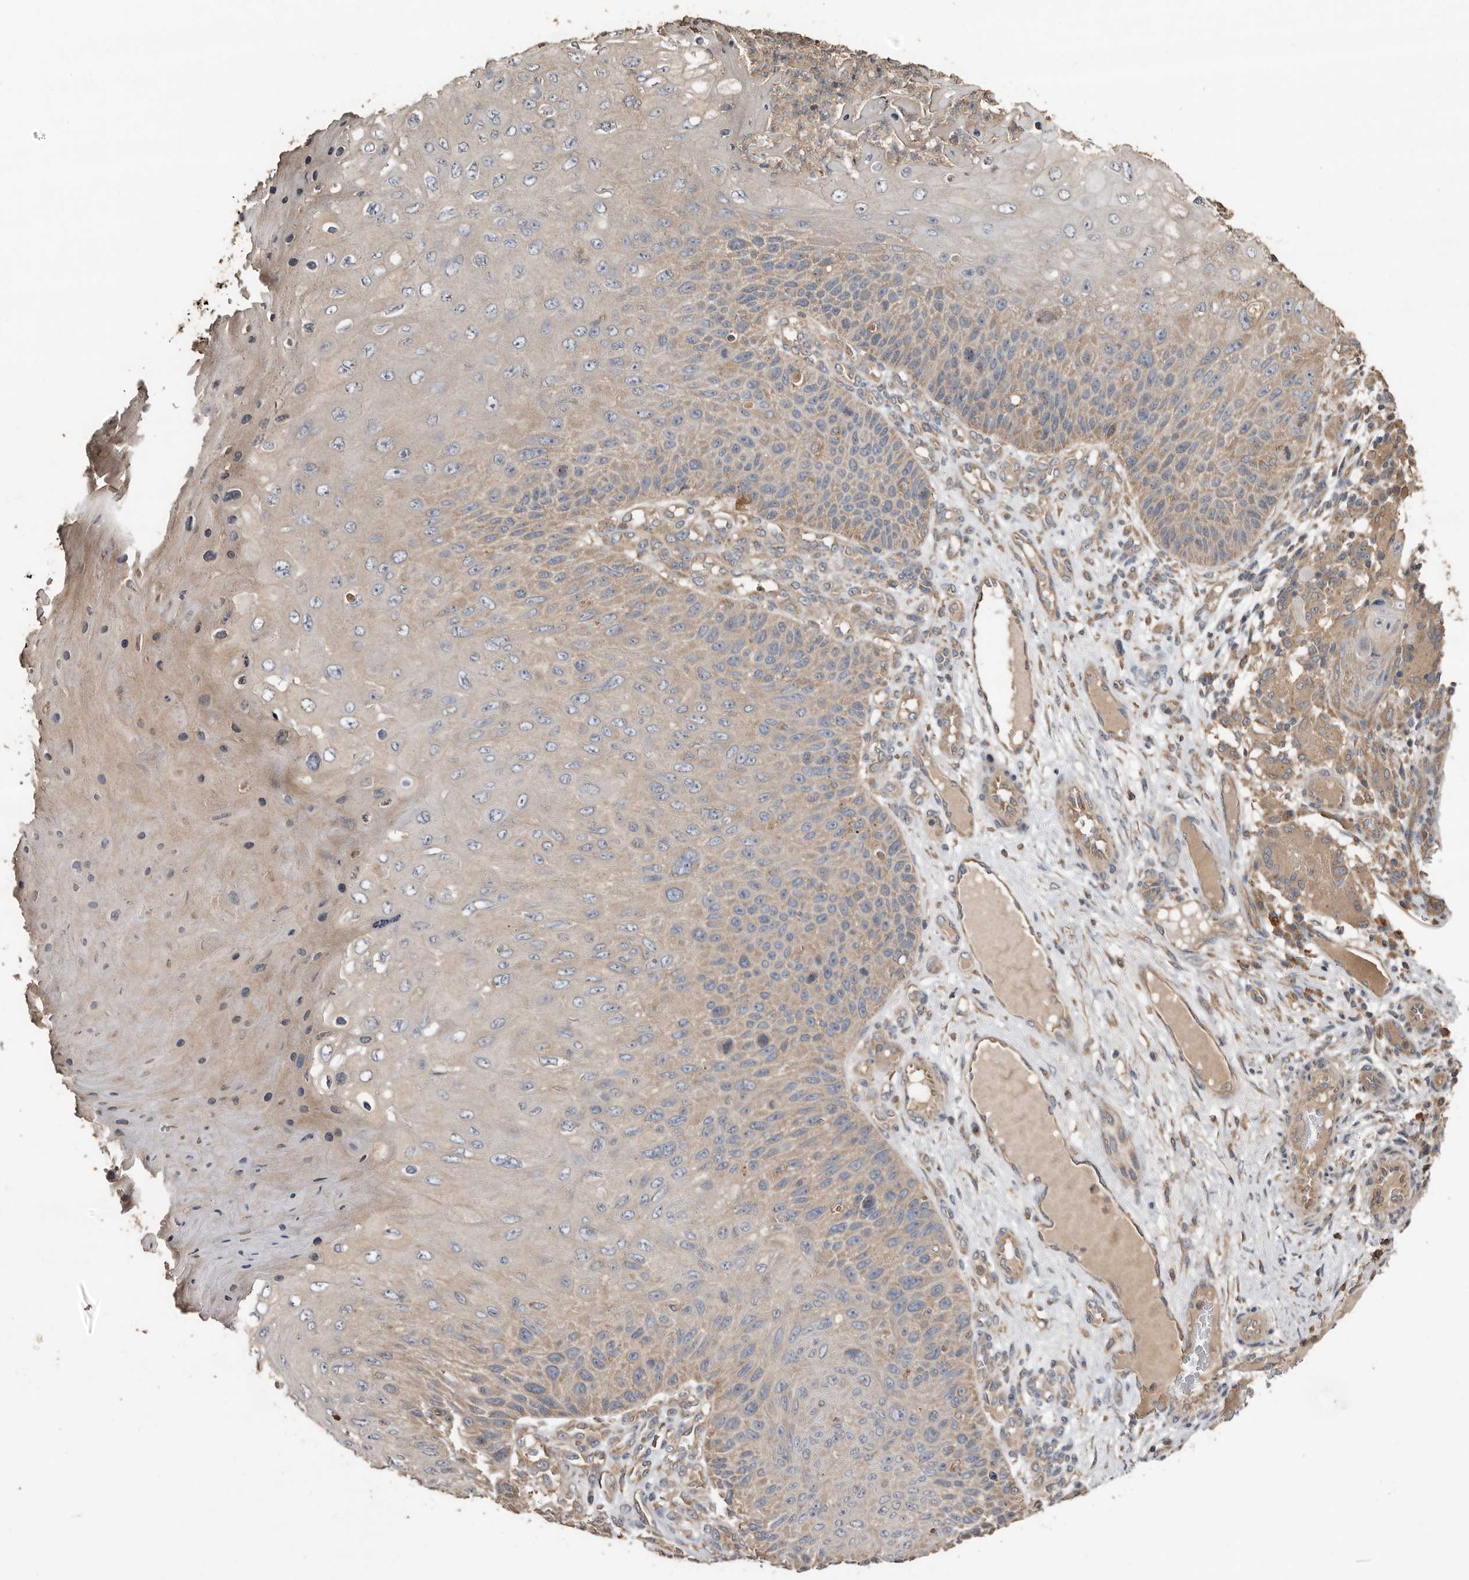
{"staining": {"intensity": "weak", "quantity": "25%-75%", "location": "cytoplasmic/membranous"}, "tissue": "skin cancer", "cell_type": "Tumor cells", "image_type": "cancer", "snomed": [{"axis": "morphology", "description": "Squamous cell carcinoma, NOS"}, {"axis": "topography", "description": "Skin"}], "caption": "High-power microscopy captured an IHC photomicrograph of skin squamous cell carcinoma, revealing weak cytoplasmic/membranous expression in about 25%-75% of tumor cells. Nuclei are stained in blue.", "gene": "FLCN", "patient": {"sex": "female", "age": 88}}